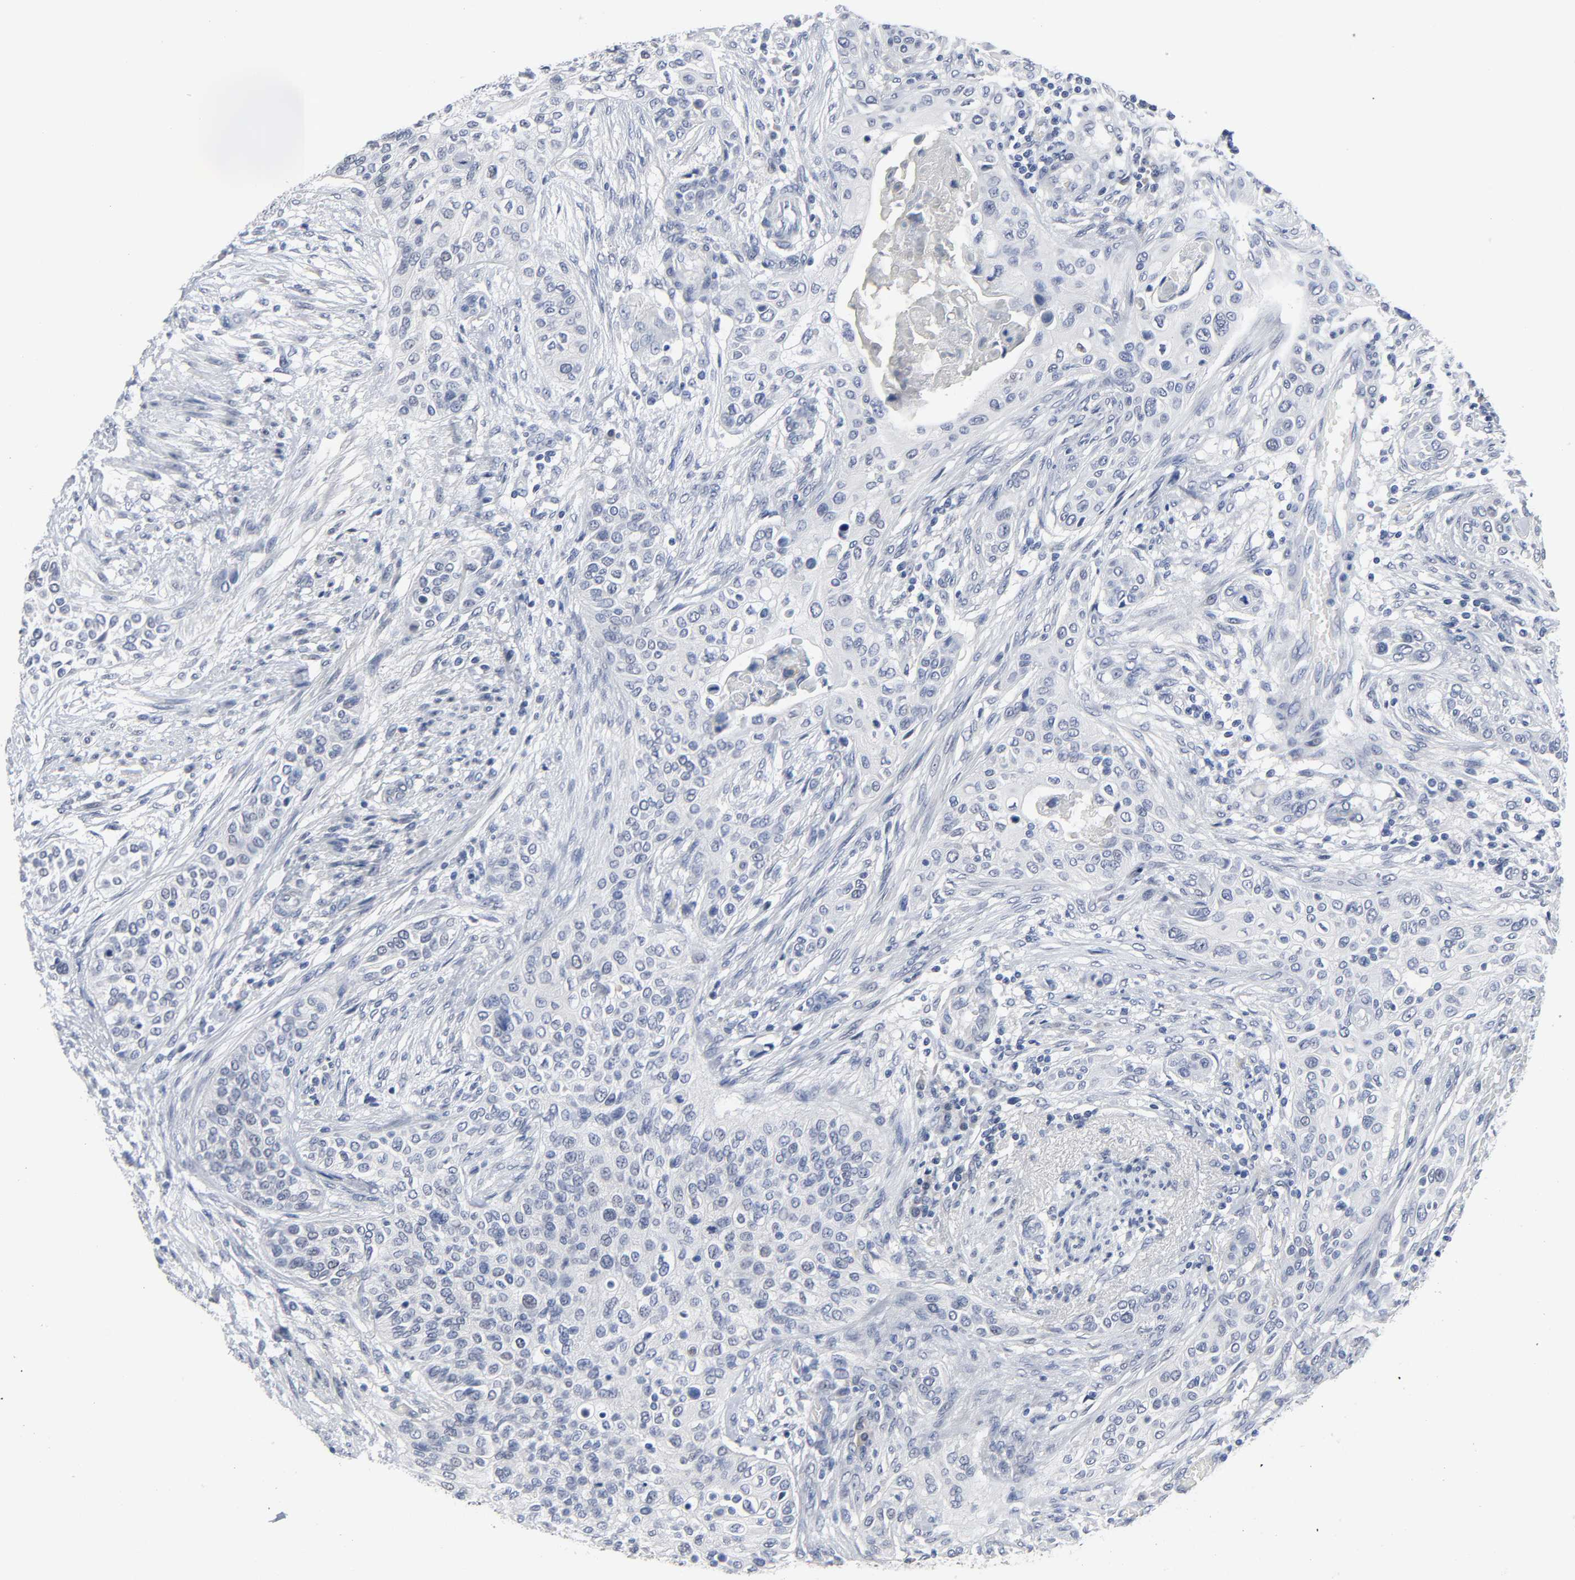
{"staining": {"intensity": "negative", "quantity": "none", "location": "none"}, "tissue": "urothelial cancer", "cell_type": "Tumor cells", "image_type": "cancer", "snomed": [{"axis": "morphology", "description": "Urothelial carcinoma, High grade"}, {"axis": "topography", "description": "Urinary bladder"}], "caption": "Immunohistochemical staining of urothelial cancer reveals no significant expression in tumor cells. The staining is performed using DAB (3,3'-diaminobenzidine) brown chromogen with nuclei counter-stained in using hematoxylin.", "gene": "SALL2", "patient": {"sex": "male", "age": 74}}